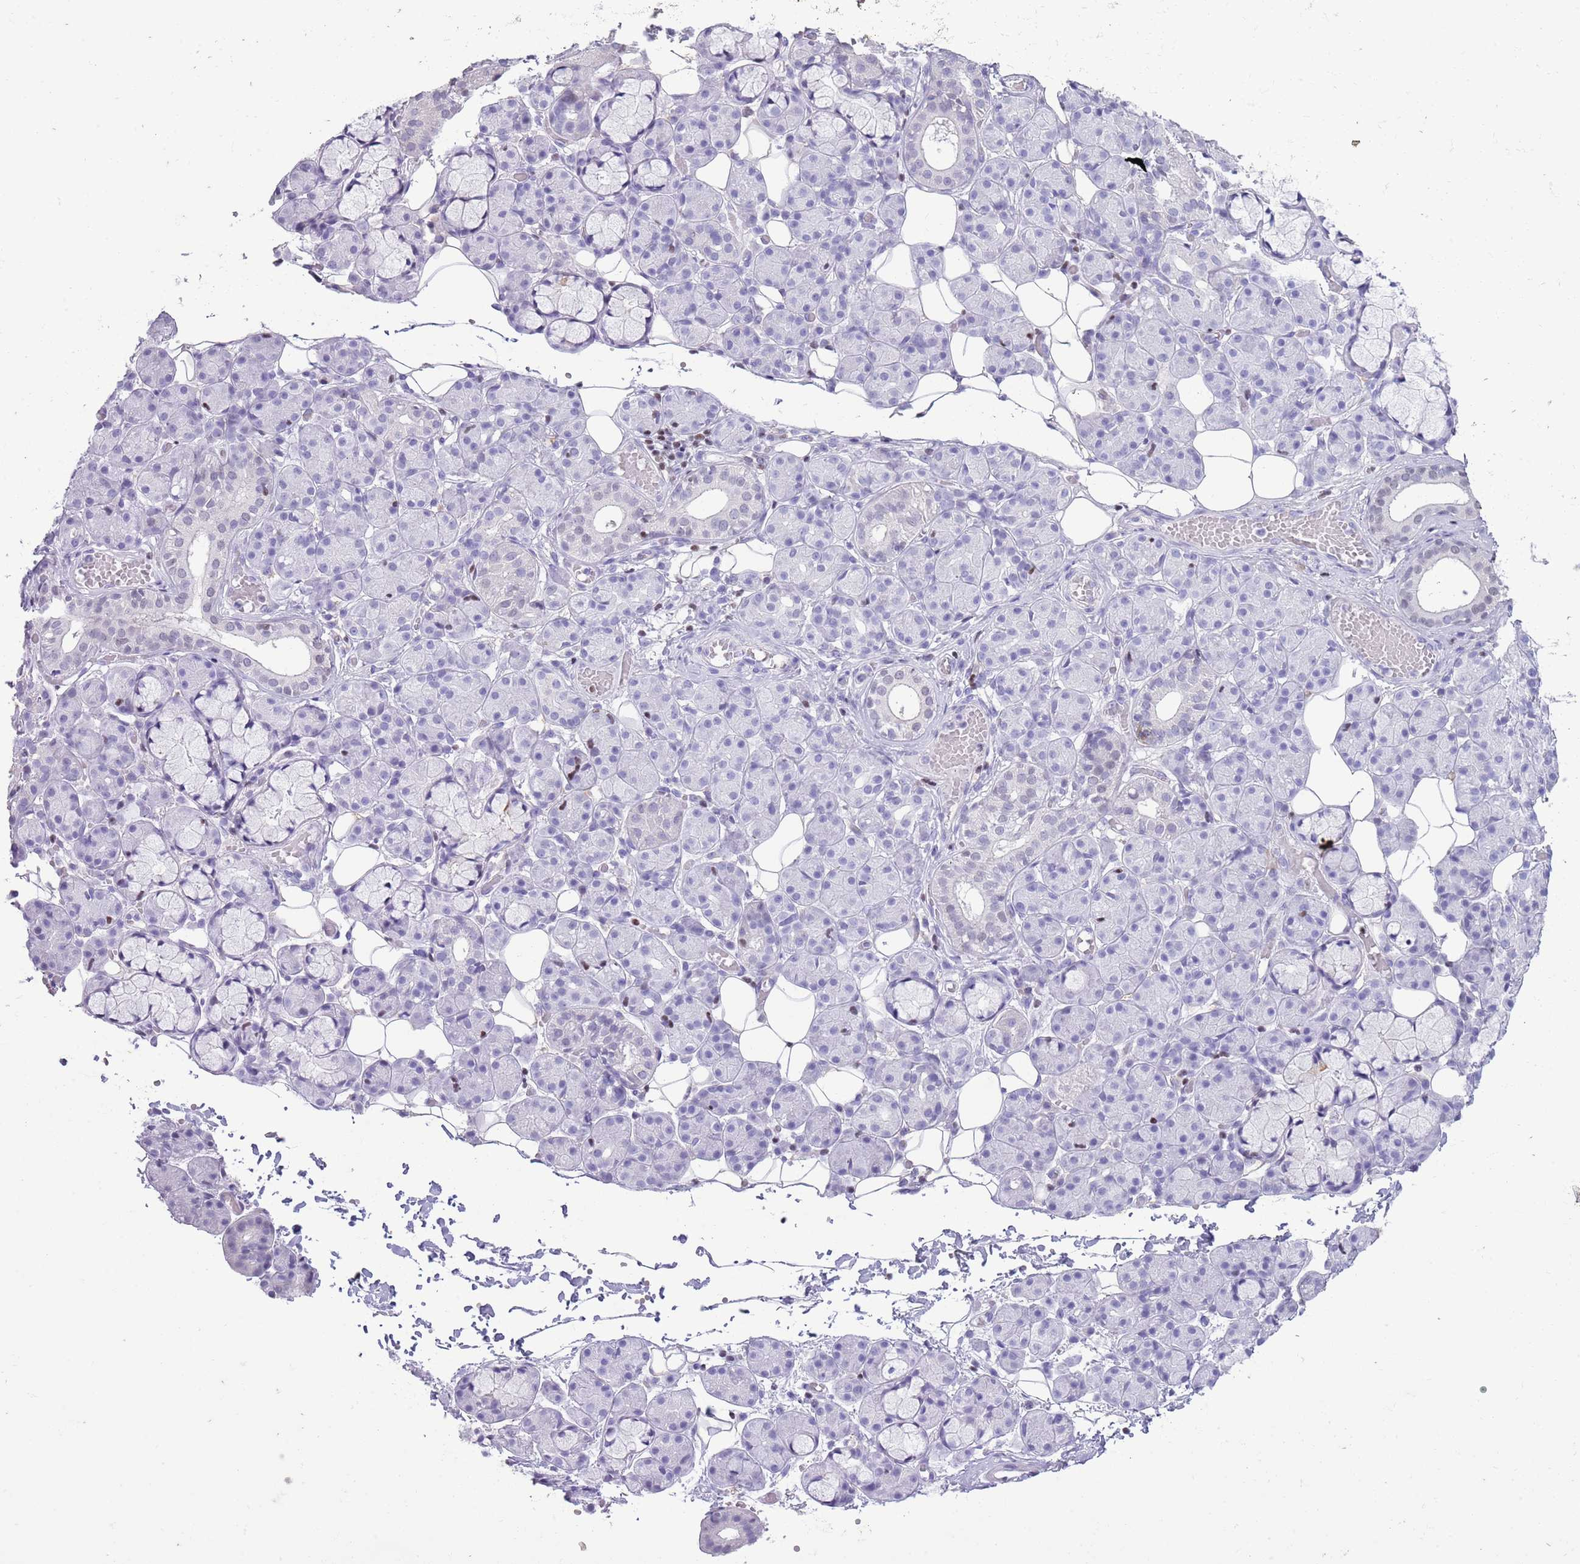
{"staining": {"intensity": "negative", "quantity": "none", "location": "none"}, "tissue": "salivary gland", "cell_type": "Glandular cells", "image_type": "normal", "snomed": [{"axis": "morphology", "description": "Normal tissue, NOS"}, {"axis": "topography", "description": "Salivary gland"}], "caption": "Salivary gland was stained to show a protein in brown. There is no significant staining in glandular cells. Nuclei are stained in blue.", "gene": "BCL11B", "patient": {"sex": "male", "age": 63}}